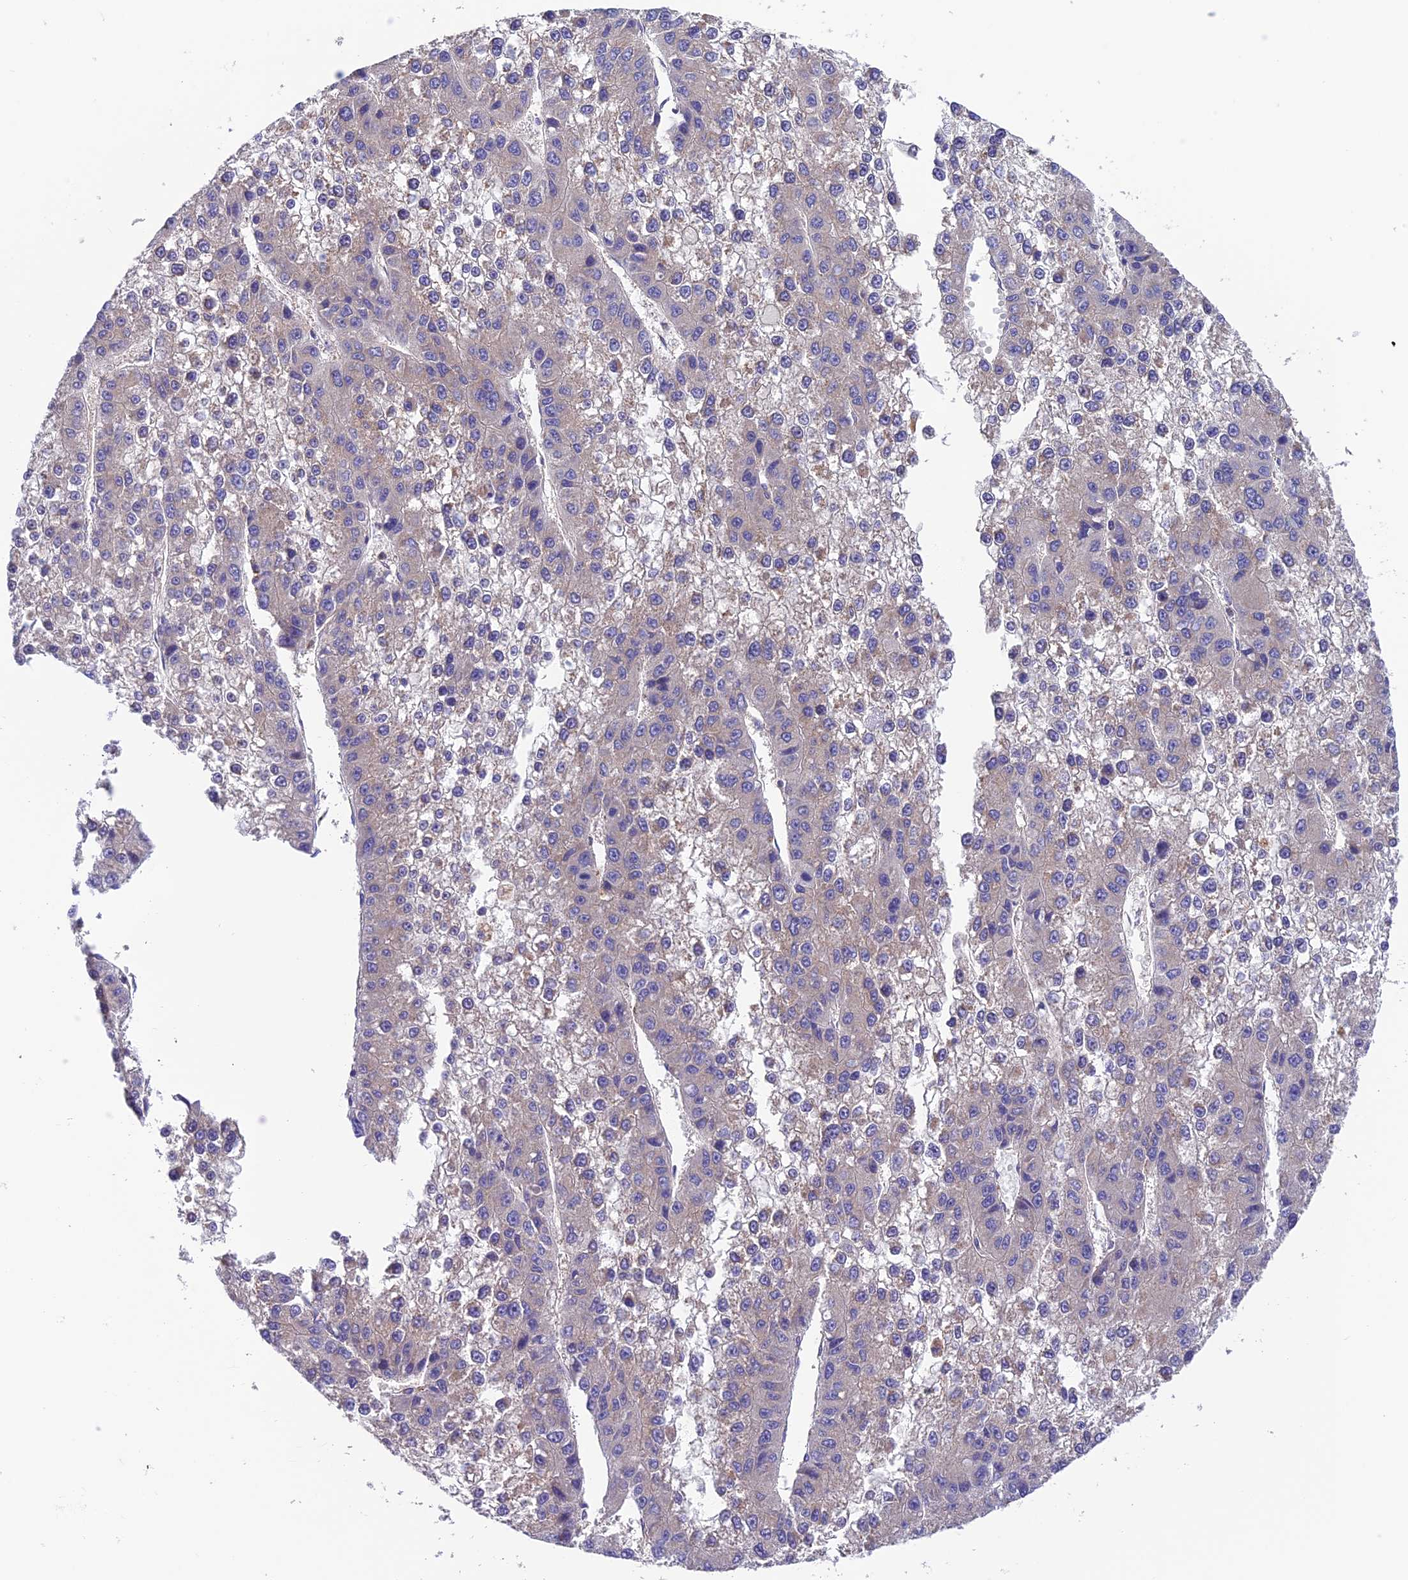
{"staining": {"intensity": "negative", "quantity": "none", "location": "none"}, "tissue": "liver cancer", "cell_type": "Tumor cells", "image_type": "cancer", "snomed": [{"axis": "morphology", "description": "Carcinoma, Hepatocellular, NOS"}, {"axis": "topography", "description": "Liver"}], "caption": "Immunohistochemistry (IHC) of liver hepatocellular carcinoma demonstrates no expression in tumor cells.", "gene": "VPS16", "patient": {"sex": "female", "age": 73}}